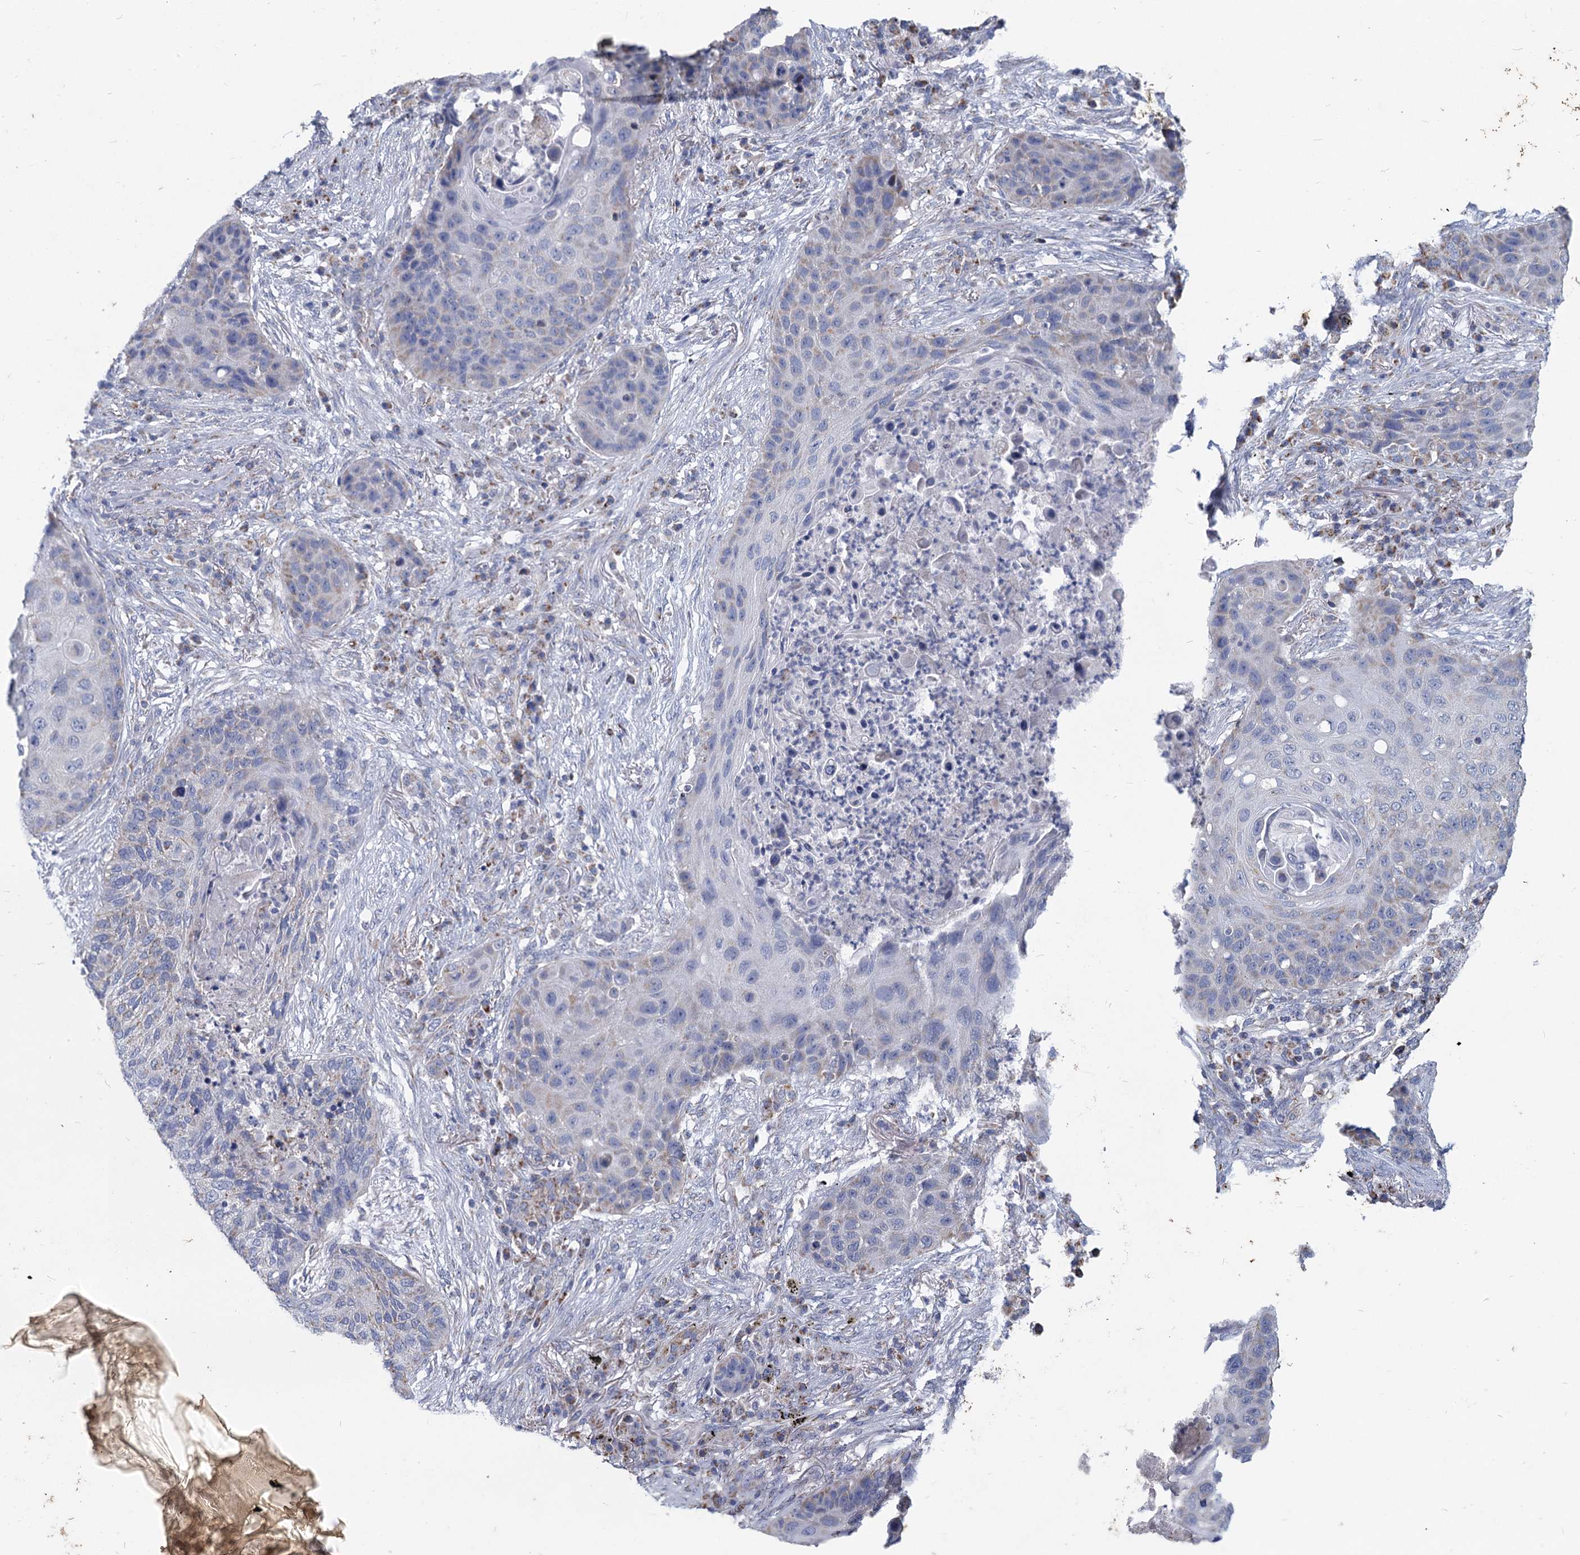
{"staining": {"intensity": "negative", "quantity": "none", "location": "none"}, "tissue": "lung cancer", "cell_type": "Tumor cells", "image_type": "cancer", "snomed": [{"axis": "morphology", "description": "Squamous cell carcinoma, NOS"}, {"axis": "topography", "description": "Lung"}], "caption": "The immunohistochemistry histopathology image has no significant expression in tumor cells of lung cancer (squamous cell carcinoma) tissue. The staining is performed using DAB (3,3'-diaminobenzidine) brown chromogen with nuclei counter-stained in using hematoxylin.", "gene": "NDUFC2", "patient": {"sex": "female", "age": 63}}